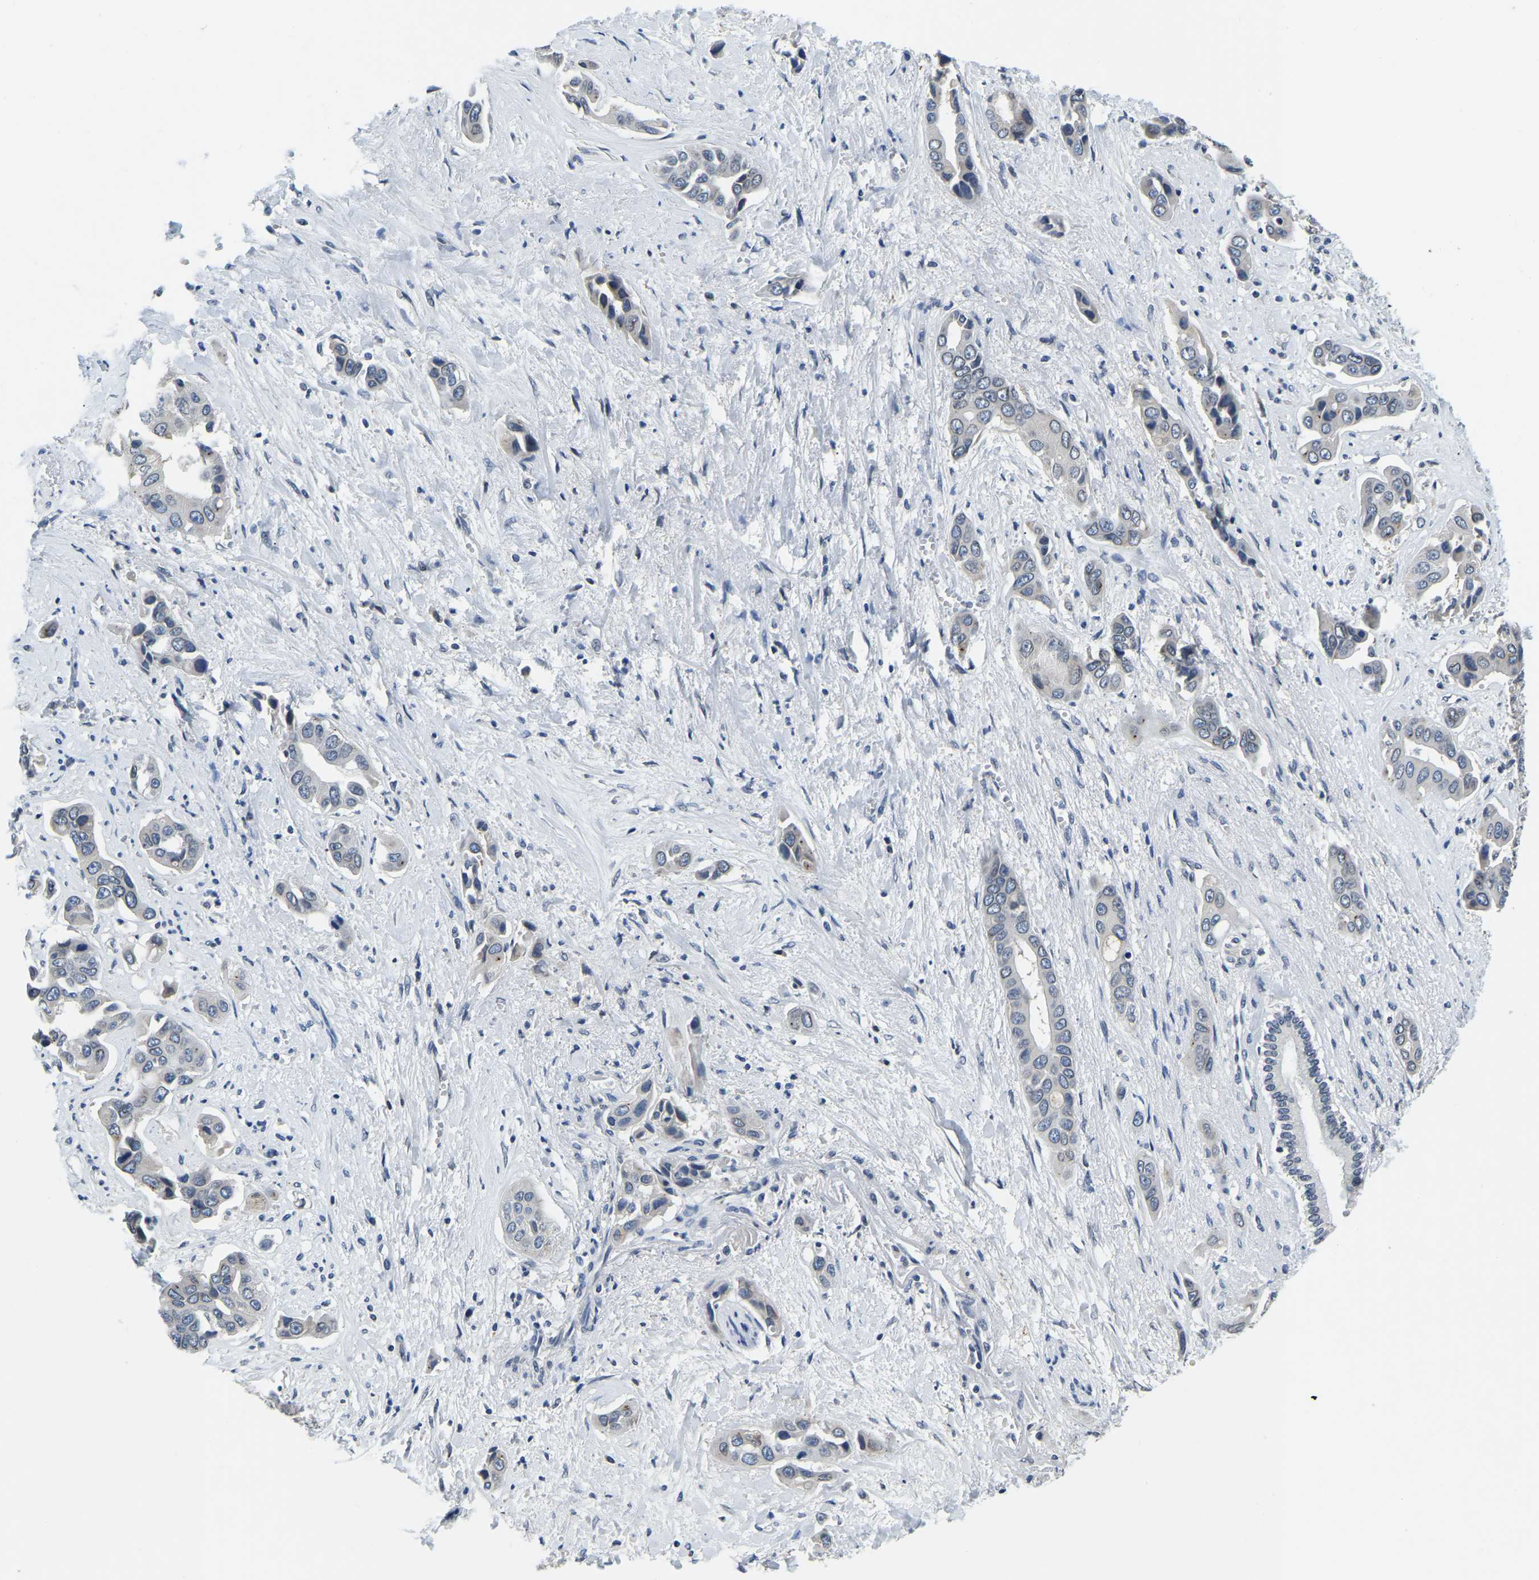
{"staining": {"intensity": "negative", "quantity": "none", "location": "none"}, "tissue": "liver cancer", "cell_type": "Tumor cells", "image_type": "cancer", "snomed": [{"axis": "morphology", "description": "Cholangiocarcinoma"}, {"axis": "topography", "description": "Liver"}], "caption": "This is an immunohistochemistry (IHC) histopathology image of liver cholangiocarcinoma. There is no positivity in tumor cells.", "gene": "RANBP2", "patient": {"sex": "female", "age": 52}}